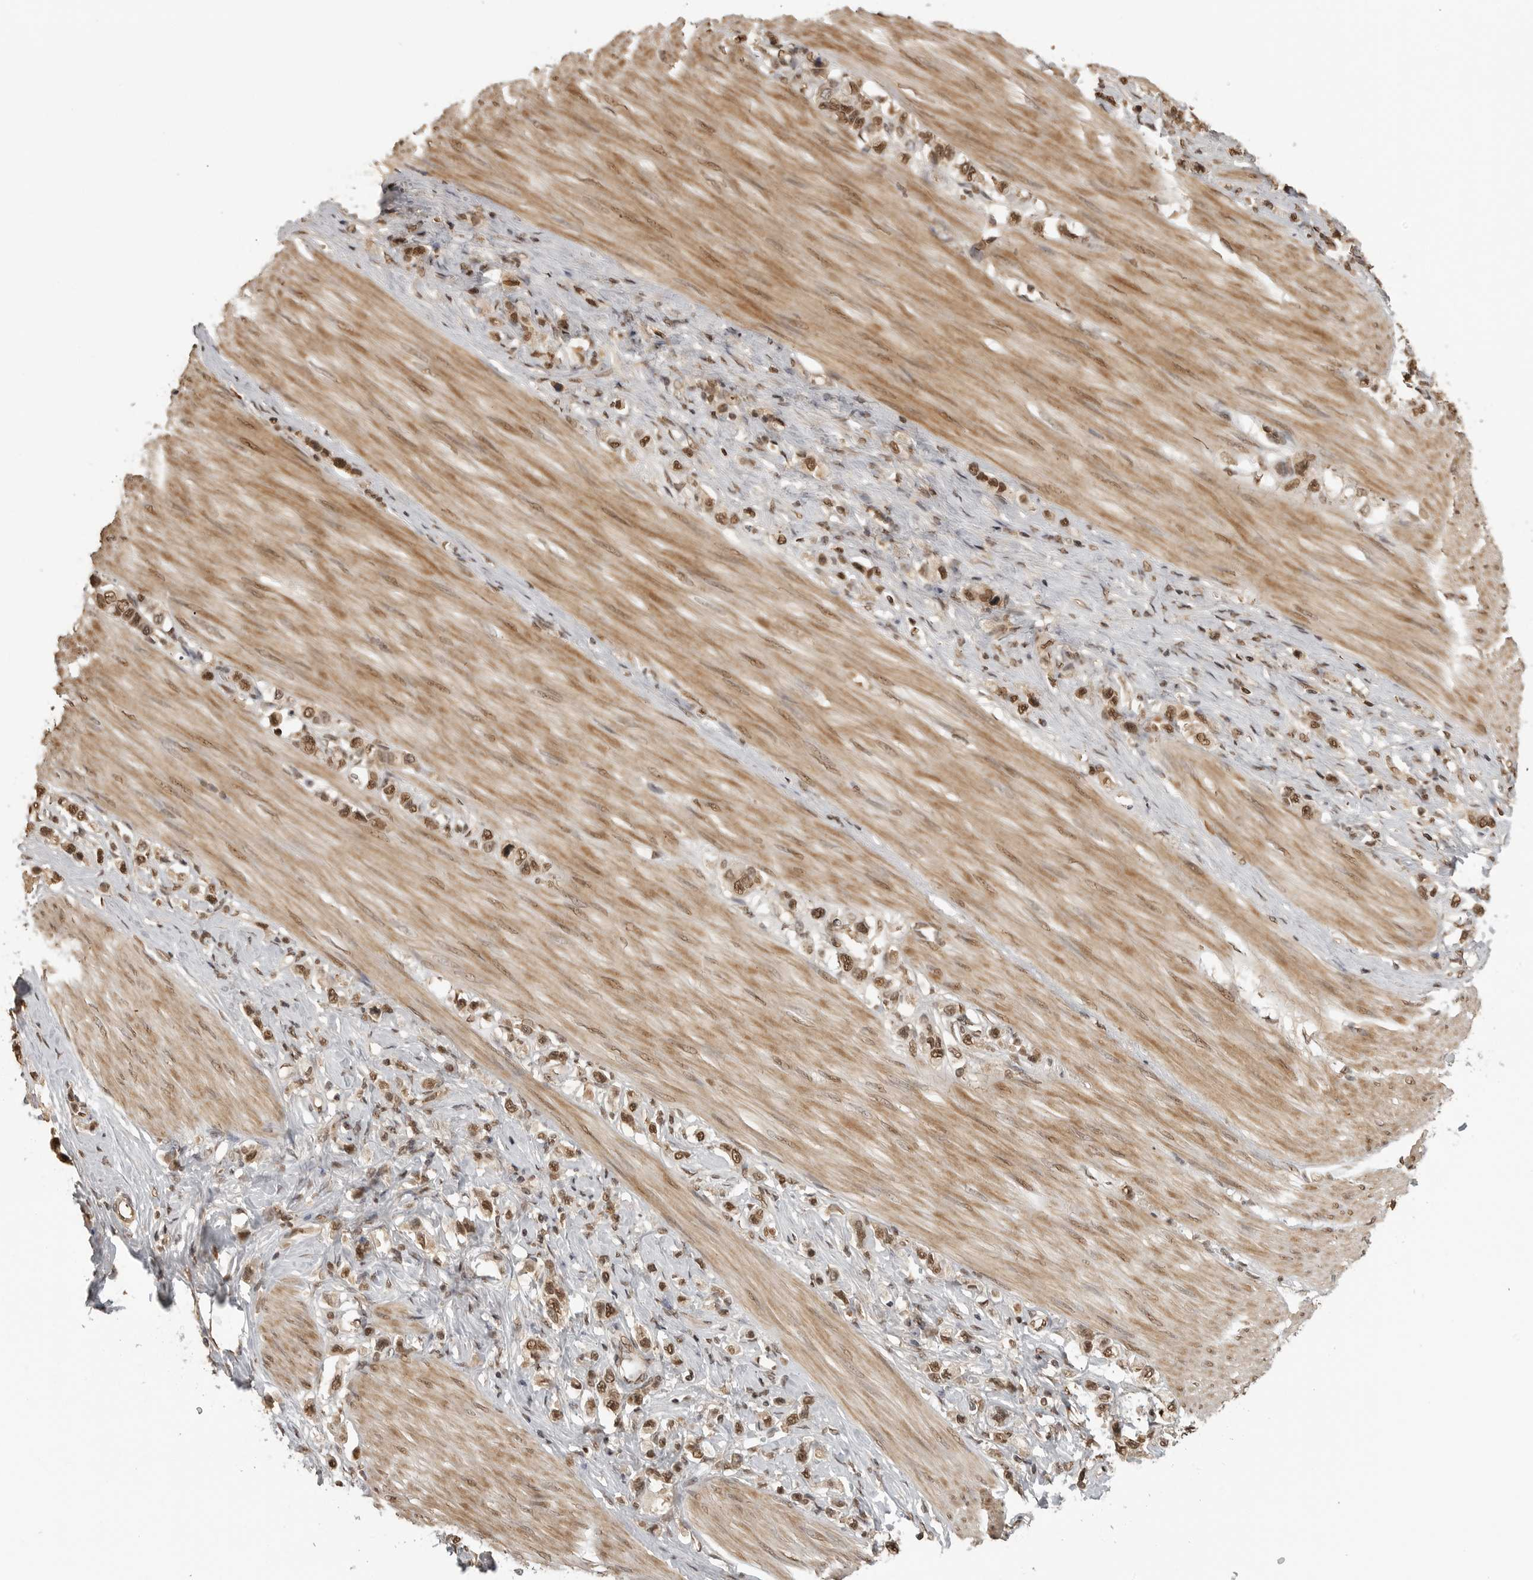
{"staining": {"intensity": "moderate", "quantity": ">75%", "location": "nuclear"}, "tissue": "stomach cancer", "cell_type": "Tumor cells", "image_type": "cancer", "snomed": [{"axis": "morphology", "description": "Adenocarcinoma, NOS"}, {"axis": "topography", "description": "Stomach"}], "caption": "A brown stain shows moderate nuclear staining of a protein in human stomach cancer (adenocarcinoma) tumor cells.", "gene": "CLOCK", "patient": {"sex": "female", "age": 65}}